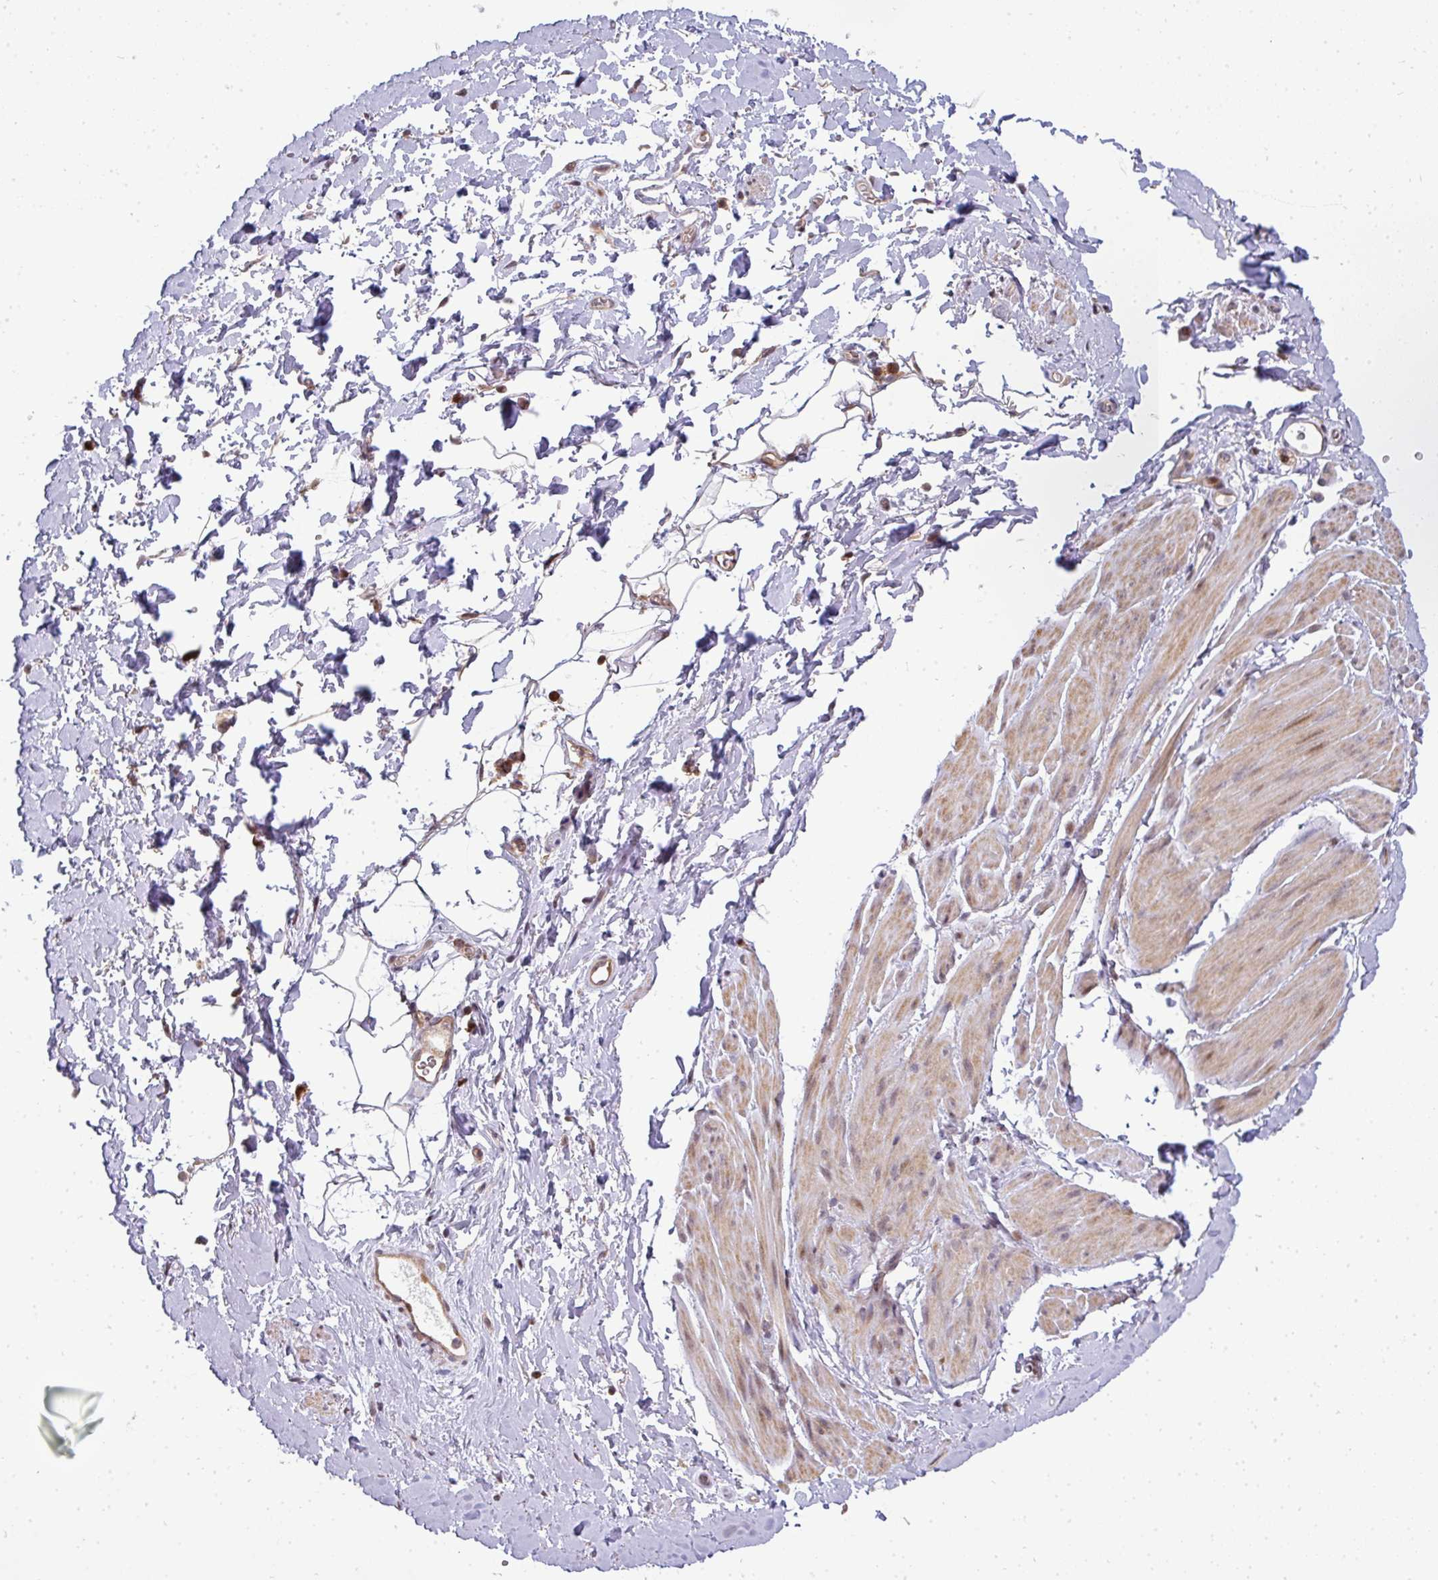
{"staining": {"intensity": "moderate", "quantity": "25%-75%", "location": "cytoplasmic/membranous,nuclear"}, "tissue": "smooth muscle", "cell_type": "Smooth muscle cells", "image_type": "normal", "snomed": [{"axis": "morphology", "description": "Normal tissue, NOS"}, {"axis": "topography", "description": "Smooth muscle"}, {"axis": "topography", "description": "Peripheral nerve tissue"}], "caption": "The photomicrograph shows immunohistochemical staining of benign smooth muscle. There is moderate cytoplasmic/membranous,nuclear expression is seen in about 25%-75% of smooth muscle cells. (DAB IHC with brightfield microscopy, high magnification).", "gene": "MAZ", "patient": {"sex": "male", "age": 69}}